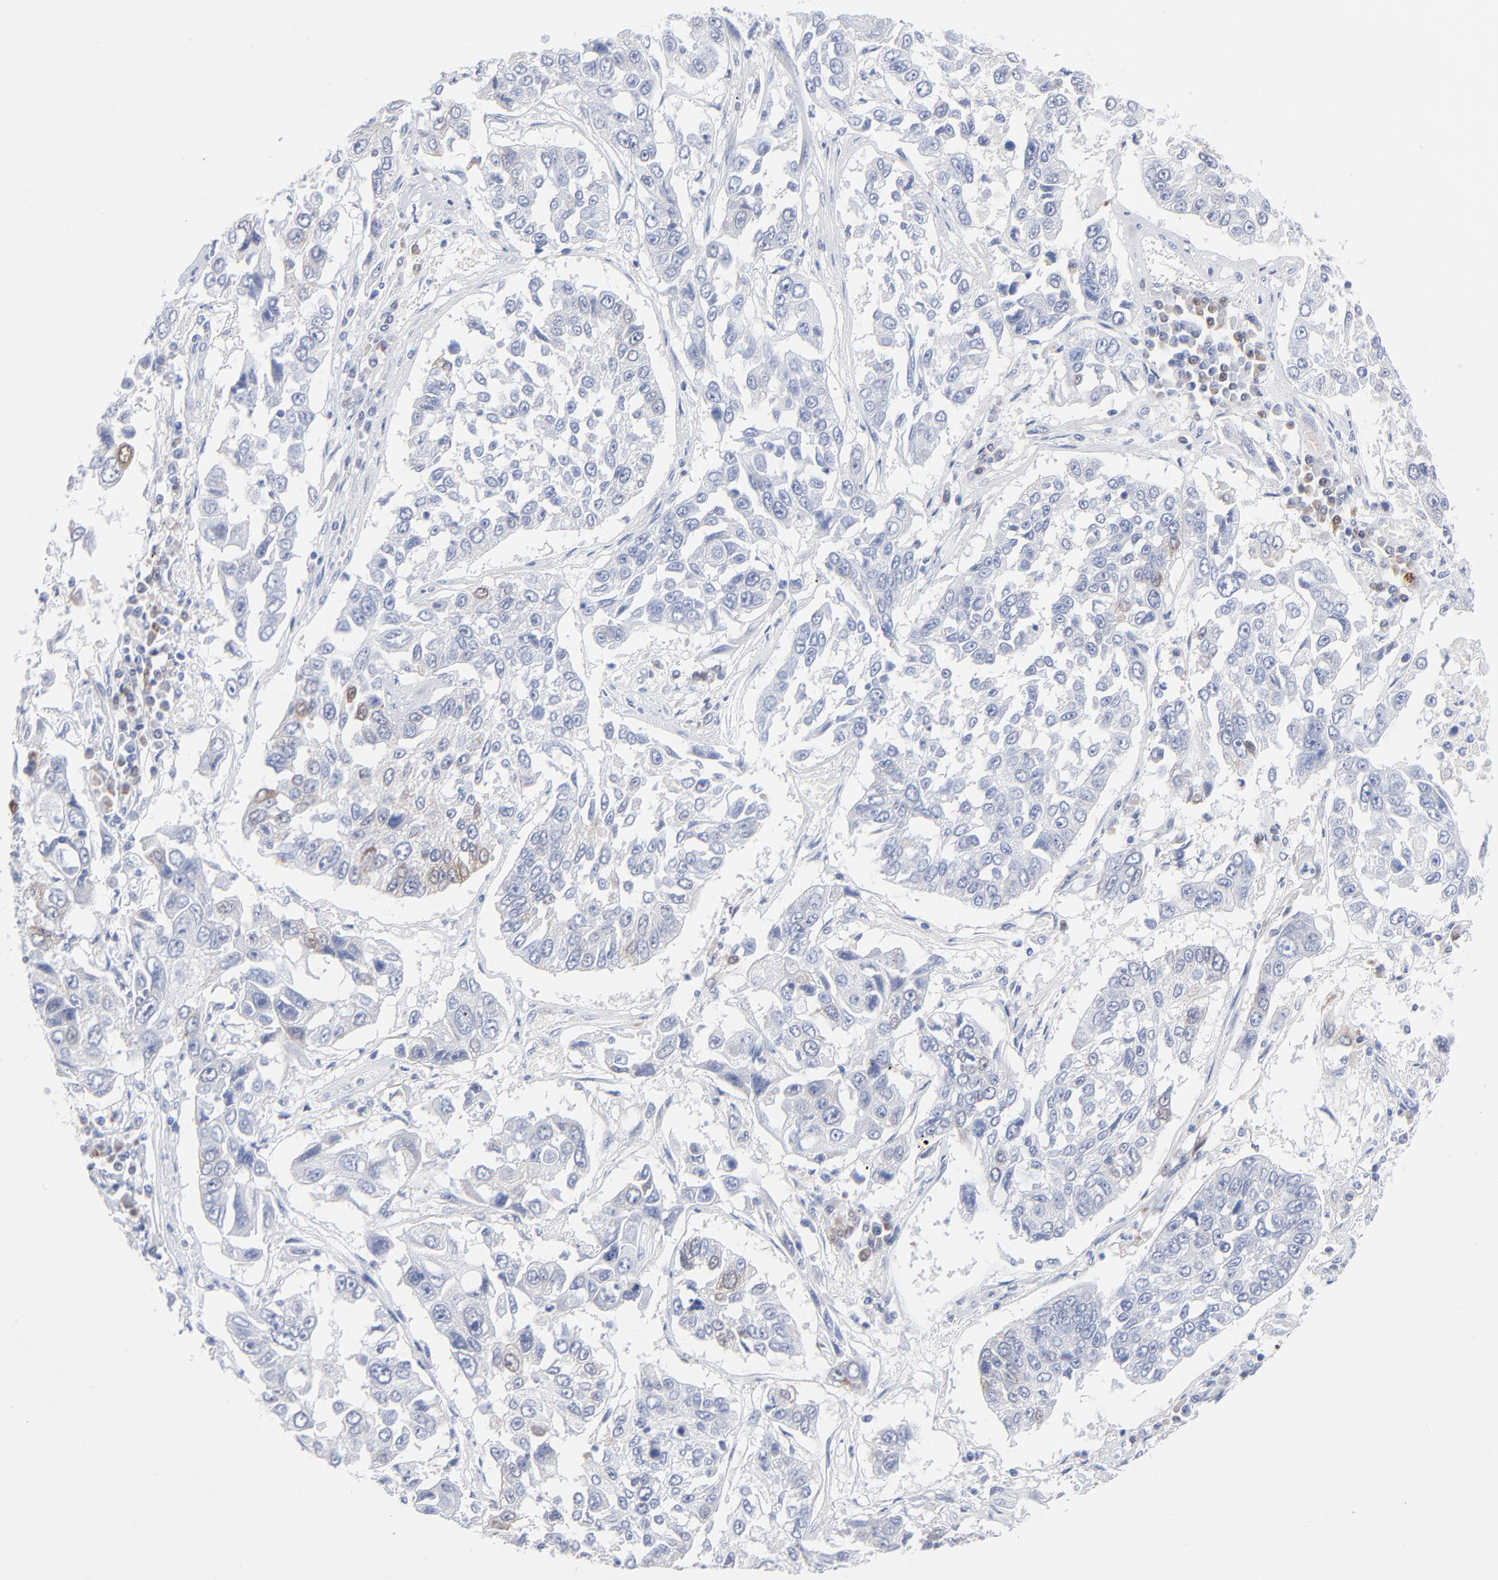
{"staining": {"intensity": "negative", "quantity": "none", "location": "none"}, "tissue": "lung cancer", "cell_type": "Tumor cells", "image_type": "cancer", "snomed": [{"axis": "morphology", "description": "Squamous cell carcinoma, NOS"}, {"axis": "topography", "description": "Lung"}], "caption": "This is an IHC histopathology image of squamous cell carcinoma (lung). There is no positivity in tumor cells.", "gene": "CHCHD10", "patient": {"sex": "male", "age": 71}}